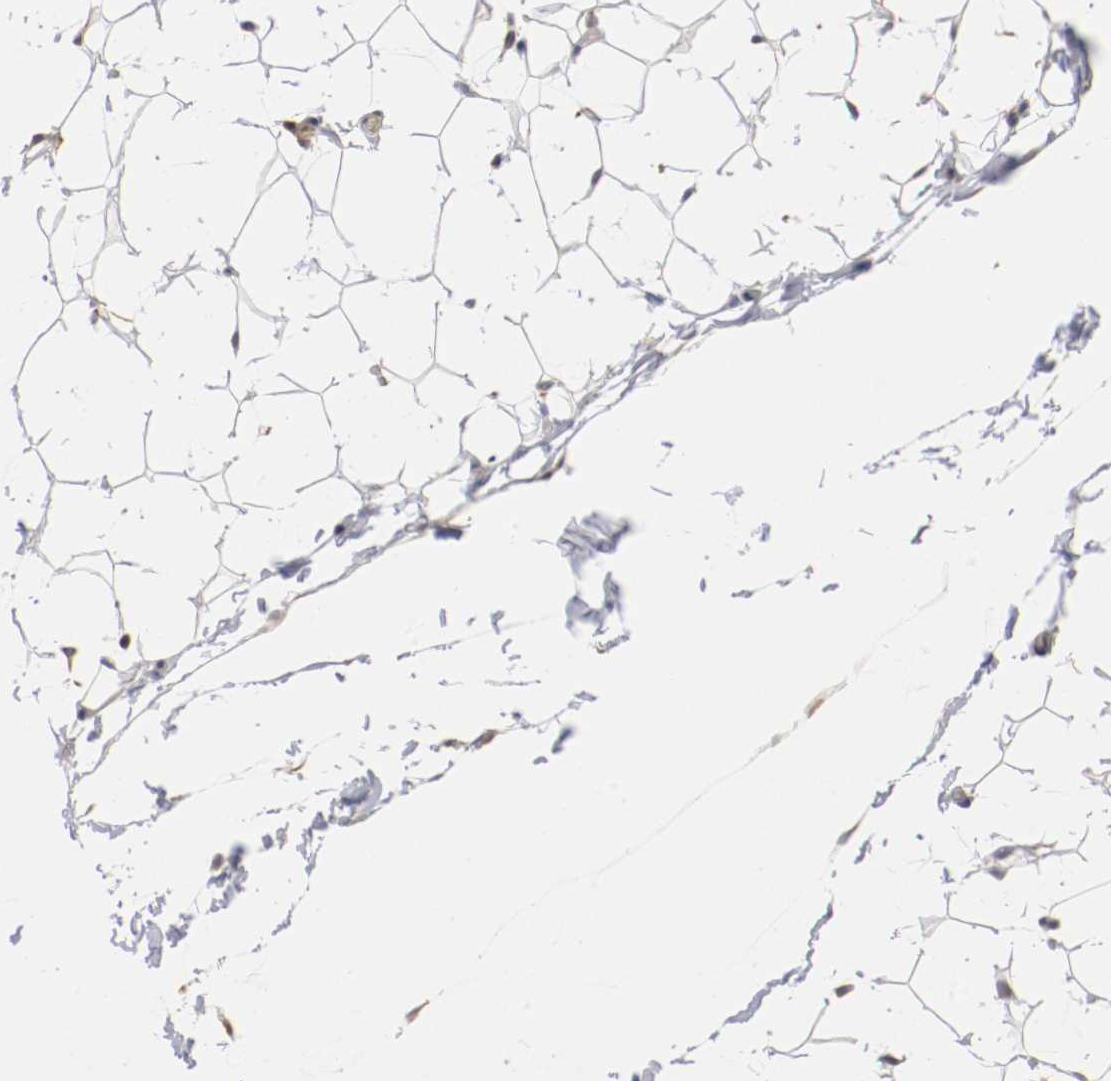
{"staining": {"intensity": "weak", "quantity": ">75%", "location": "cytoplasmic/membranous"}, "tissue": "adipose tissue", "cell_type": "Adipocytes", "image_type": "normal", "snomed": [{"axis": "morphology", "description": "Normal tissue, NOS"}, {"axis": "topography", "description": "Soft tissue"}], "caption": "Immunohistochemistry (DAB (3,3'-diaminobenzidine)) staining of benign adipose tissue reveals weak cytoplasmic/membranous protein positivity in about >75% of adipocytes.", "gene": "RBM23", "patient": {"sex": "male", "age": 26}}